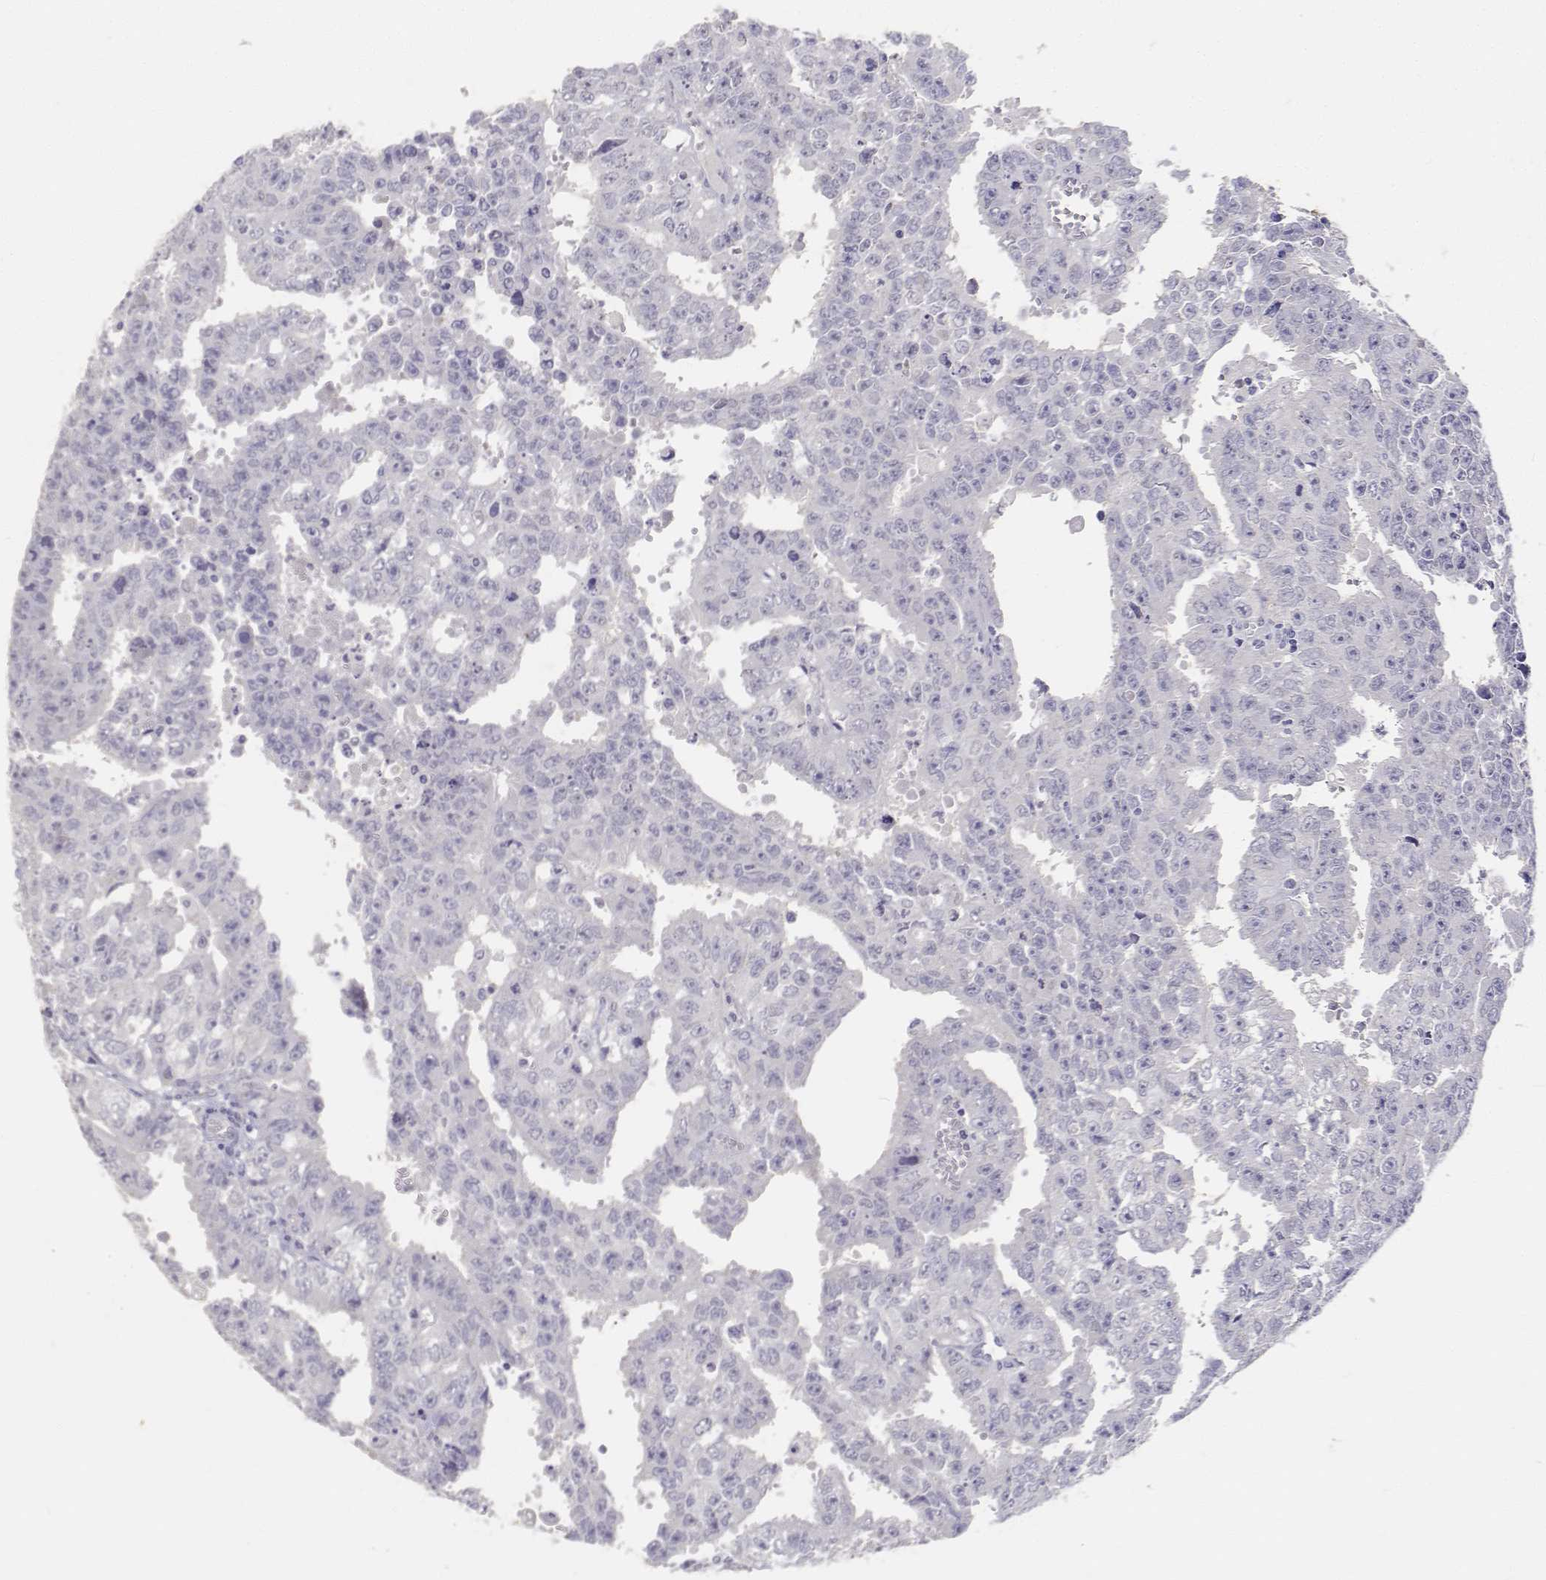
{"staining": {"intensity": "negative", "quantity": "none", "location": "none"}, "tissue": "testis cancer", "cell_type": "Tumor cells", "image_type": "cancer", "snomed": [{"axis": "morphology", "description": "Carcinoma, Embryonal, NOS"}, {"axis": "morphology", "description": "Teratoma, malignant, NOS"}, {"axis": "topography", "description": "Testis"}], "caption": "Photomicrograph shows no significant protein expression in tumor cells of testis cancer. (Brightfield microscopy of DAB (3,3'-diaminobenzidine) immunohistochemistry (IHC) at high magnification).", "gene": "PAEP", "patient": {"sex": "male", "age": 24}}